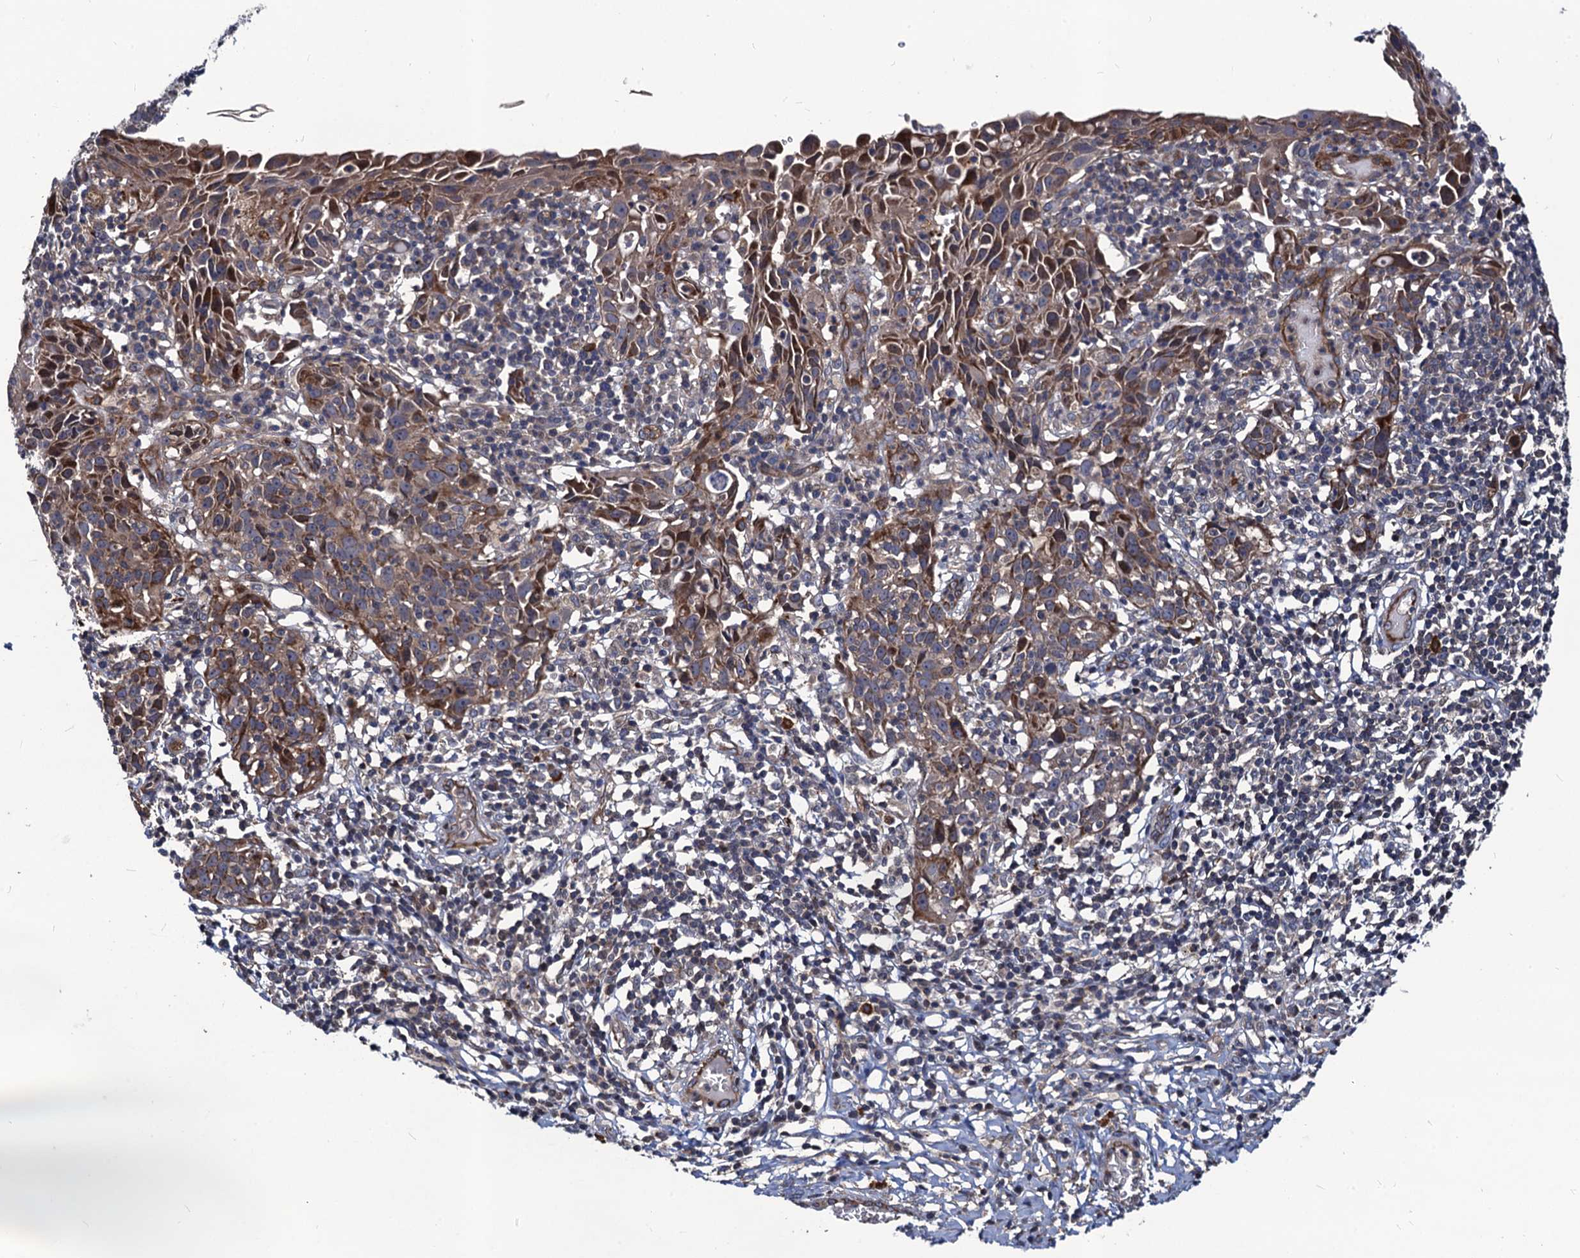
{"staining": {"intensity": "moderate", "quantity": "25%-75%", "location": "cytoplasmic/membranous"}, "tissue": "cervical cancer", "cell_type": "Tumor cells", "image_type": "cancer", "snomed": [{"axis": "morphology", "description": "Squamous cell carcinoma, NOS"}, {"axis": "topography", "description": "Cervix"}], "caption": "This is an image of immunohistochemistry staining of squamous cell carcinoma (cervical), which shows moderate positivity in the cytoplasmic/membranous of tumor cells.", "gene": "KXD1", "patient": {"sex": "female", "age": 50}}